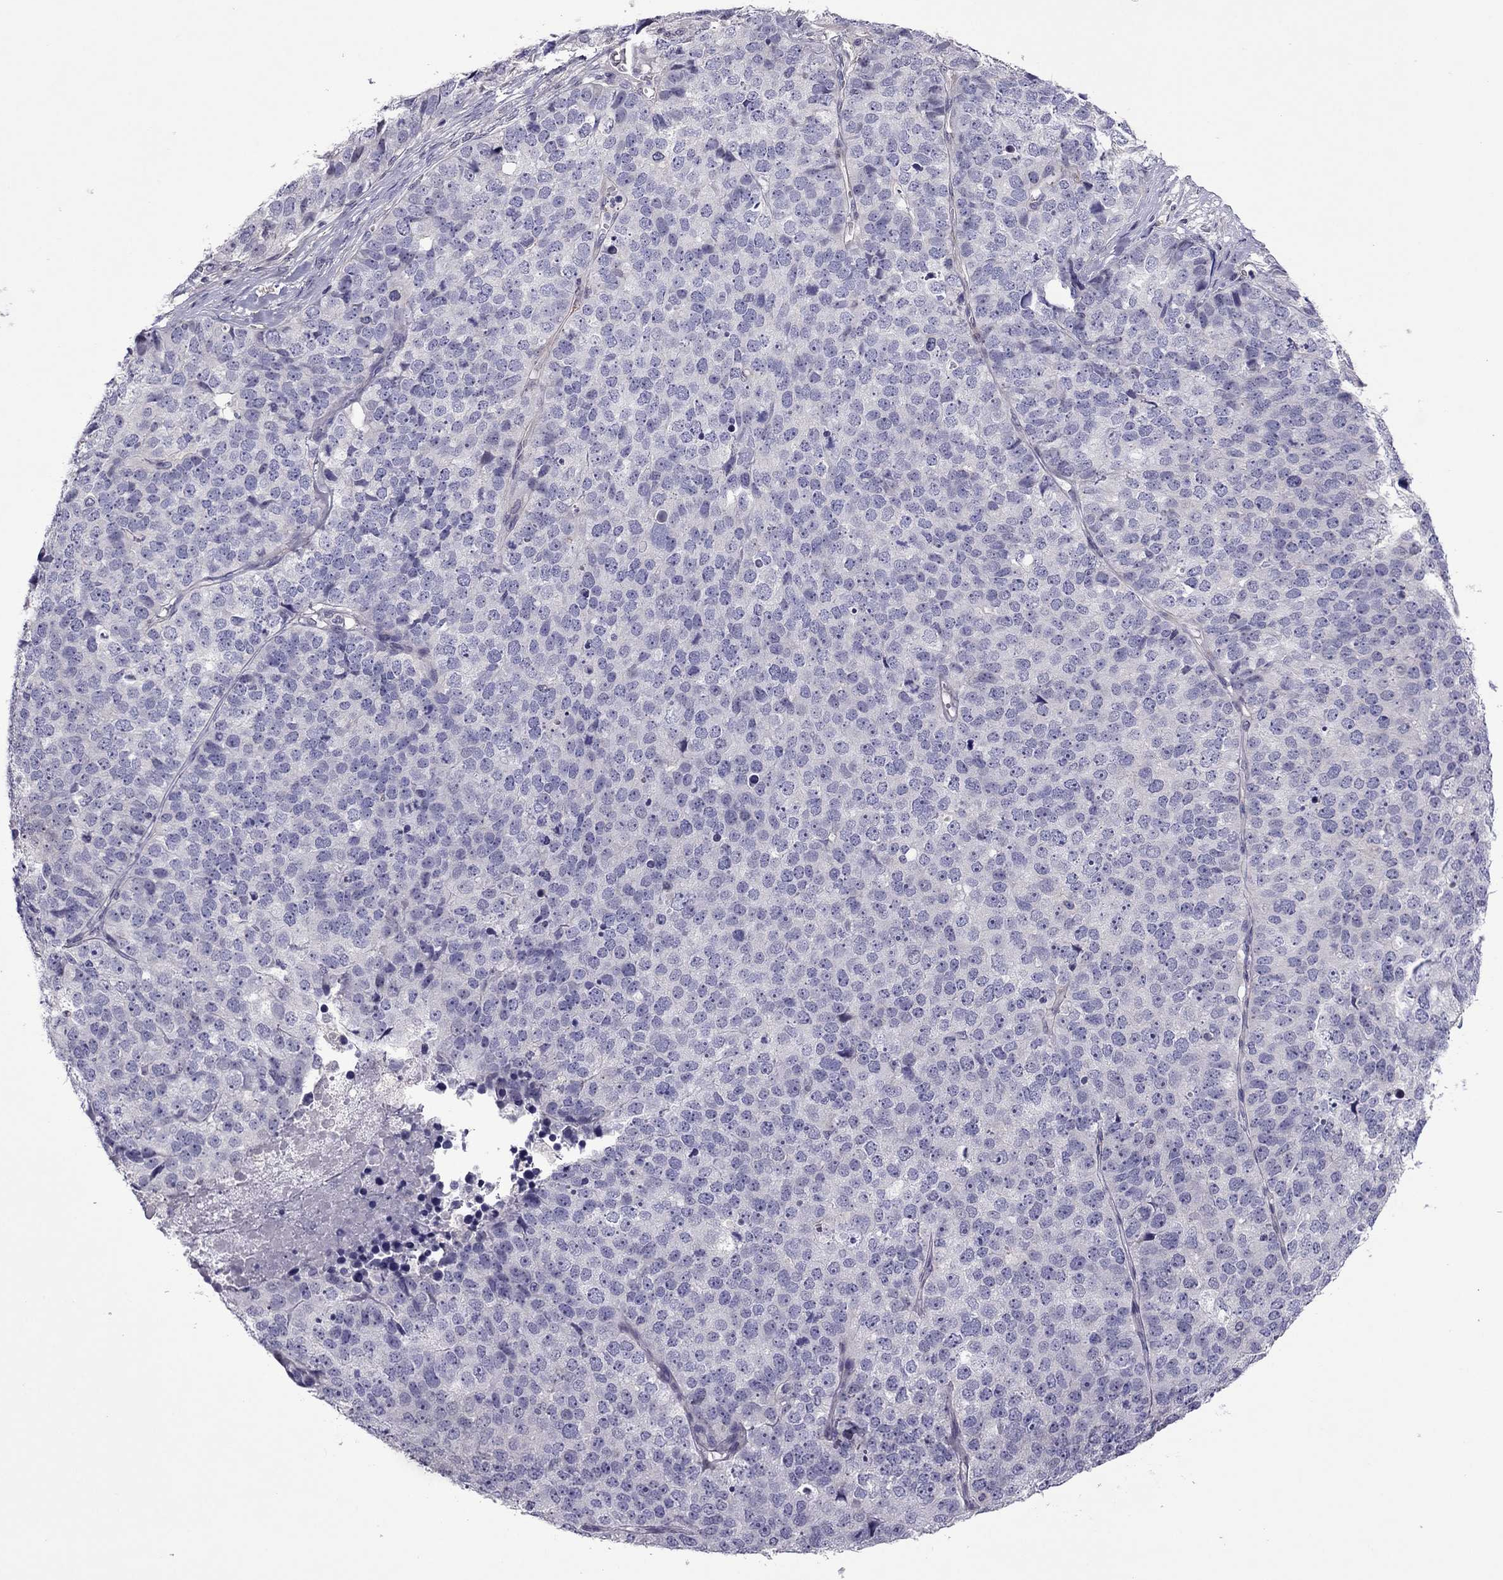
{"staining": {"intensity": "negative", "quantity": "none", "location": "none"}, "tissue": "stomach cancer", "cell_type": "Tumor cells", "image_type": "cancer", "snomed": [{"axis": "morphology", "description": "Adenocarcinoma, NOS"}, {"axis": "topography", "description": "Stomach"}], "caption": "Protein analysis of stomach cancer (adenocarcinoma) demonstrates no significant expression in tumor cells. (DAB IHC, high magnification).", "gene": "SLC16A8", "patient": {"sex": "male", "age": 69}}